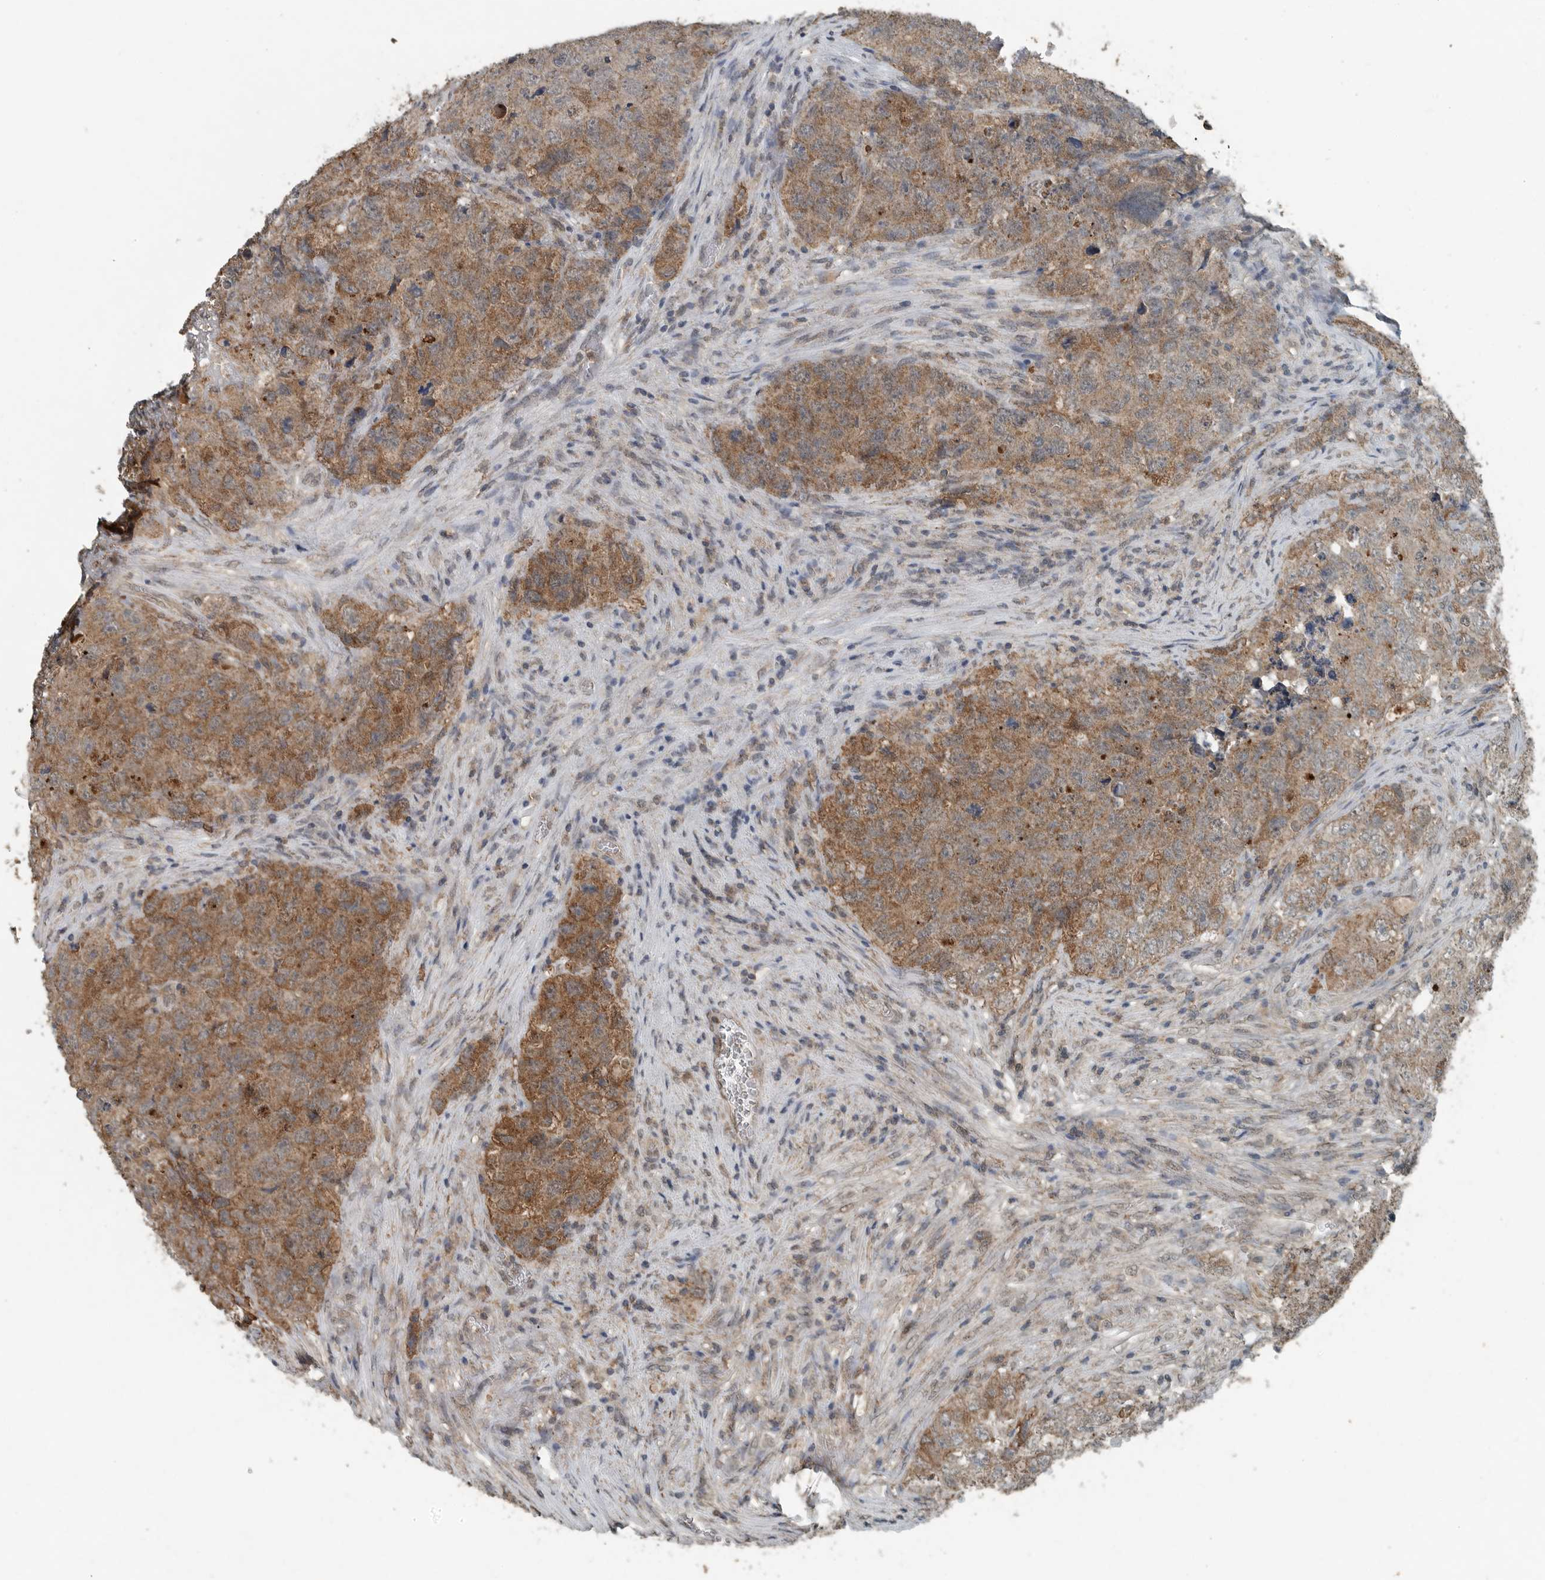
{"staining": {"intensity": "moderate", "quantity": ">75%", "location": "cytoplasmic/membranous"}, "tissue": "testis cancer", "cell_type": "Tumor cells", "image_type": "cancer", "snomed": [{"axis": "morphology", "description": "Seminoma, NOS"}, {"axis": "morphology", "description": "Carcinoma, Embryonal, NOS"}, {"axis": "topography", "description": "Testis"}], "caption": "About >75% of tumor cells in embryonal carcinoma (testis) demonstrate moderate cytoplasmic/membranous protein positivity as visualized by brown immunohistochemical staining.", "gene": "IL6ST", "patient": {"sex": "male", "age": 43}}